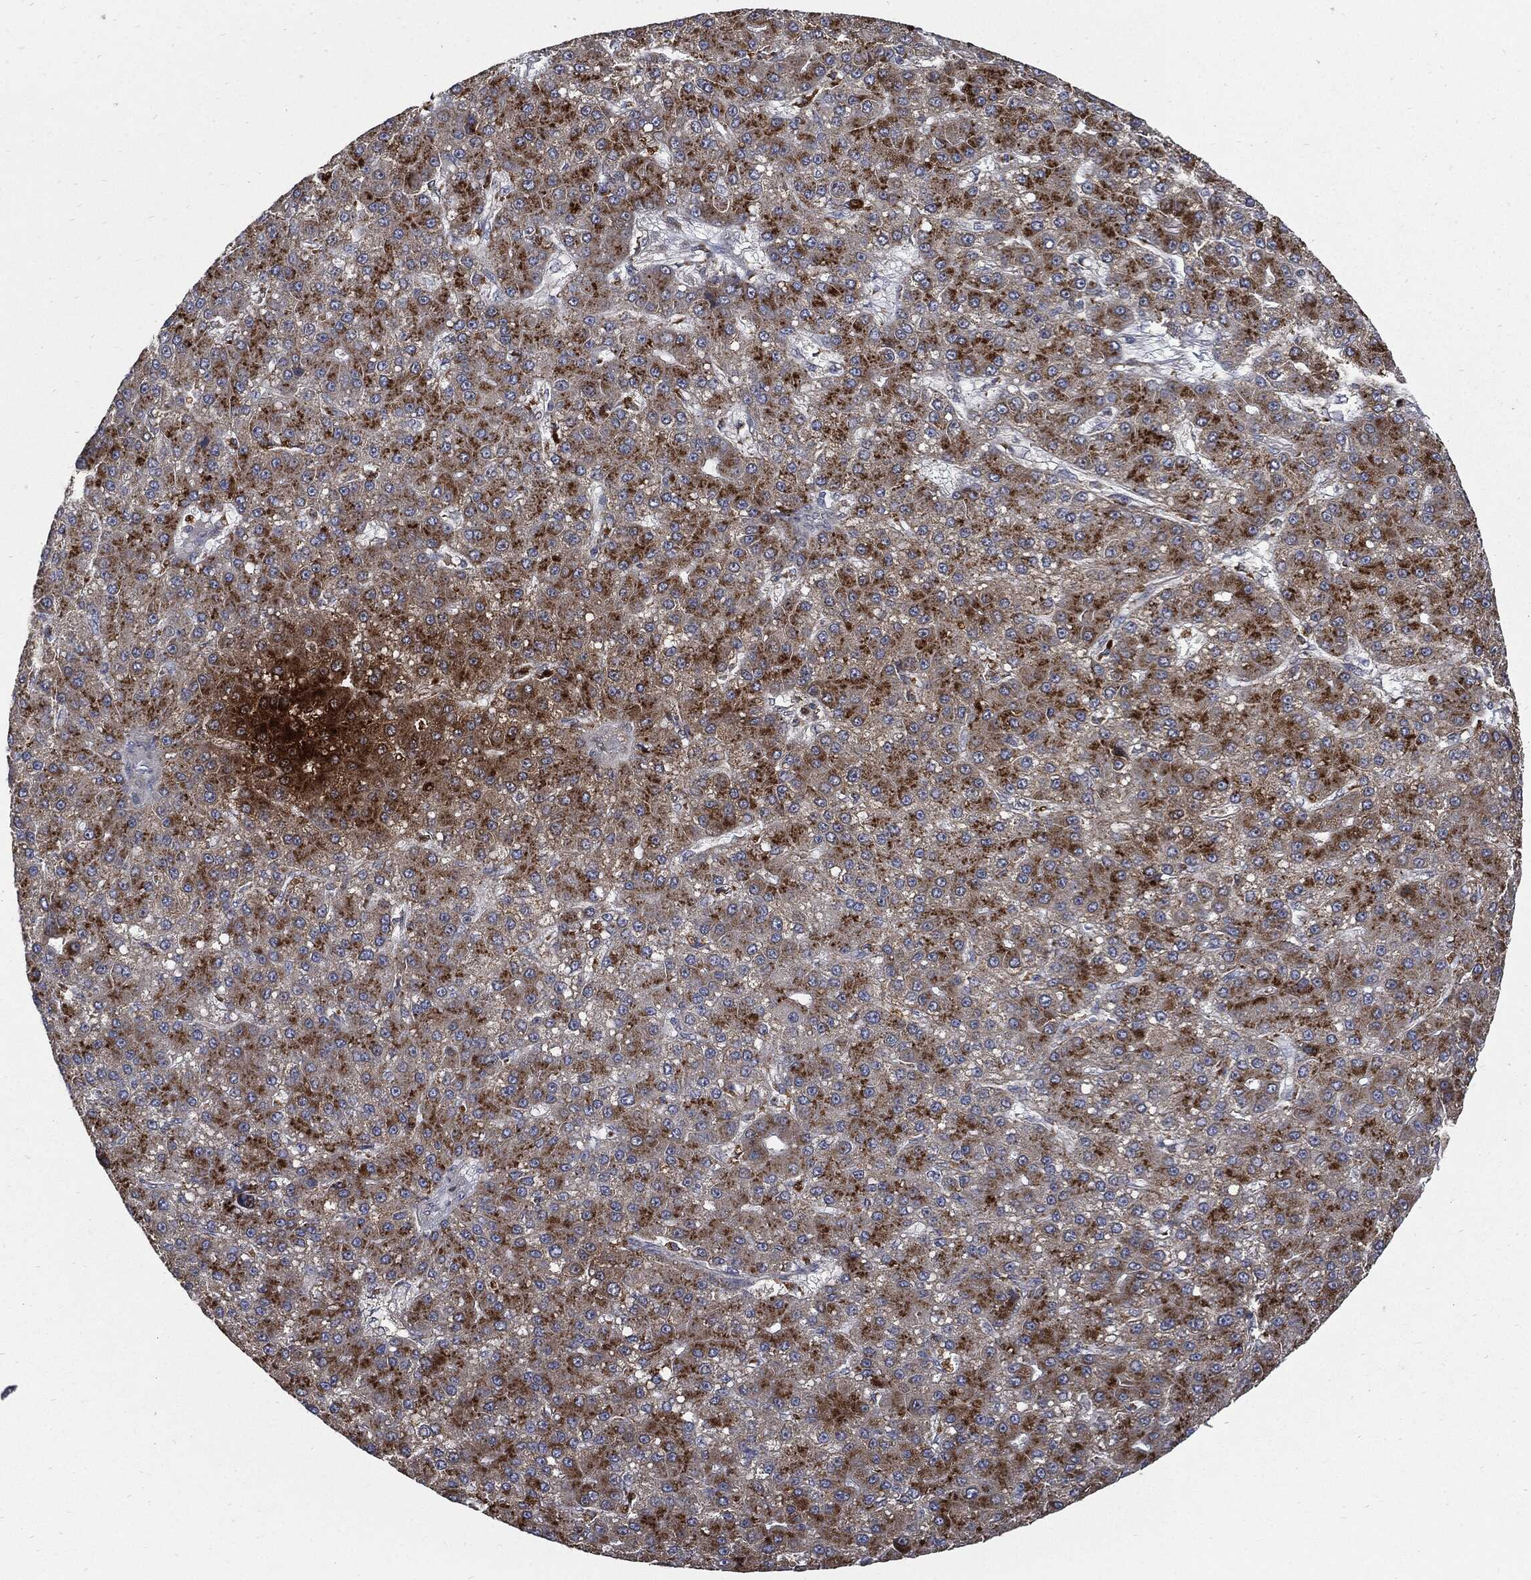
{"staining": {"intensity": "strong", "quantity": "25%-75%", "location": "cytoplasmic/membranous"}, "tissue": "liver cancer", "cell_type": "Tumor cells", "image_type": "cancer", "snomed": [{"axis": "morphology", "description": "Carcinoma, Hepatocellular, NOS"}, {"axis": "topography", "description": "Liver"}], "caption": "DAB immunohistochemical staining of liver hepatocellular carcinoma demonstrates strong cytoplasmic/membranous protein expression in approximately 25%-75% of tumor cells.", "gene": "SLC31A2", "patient": {"sex": "male", "age": 67}}